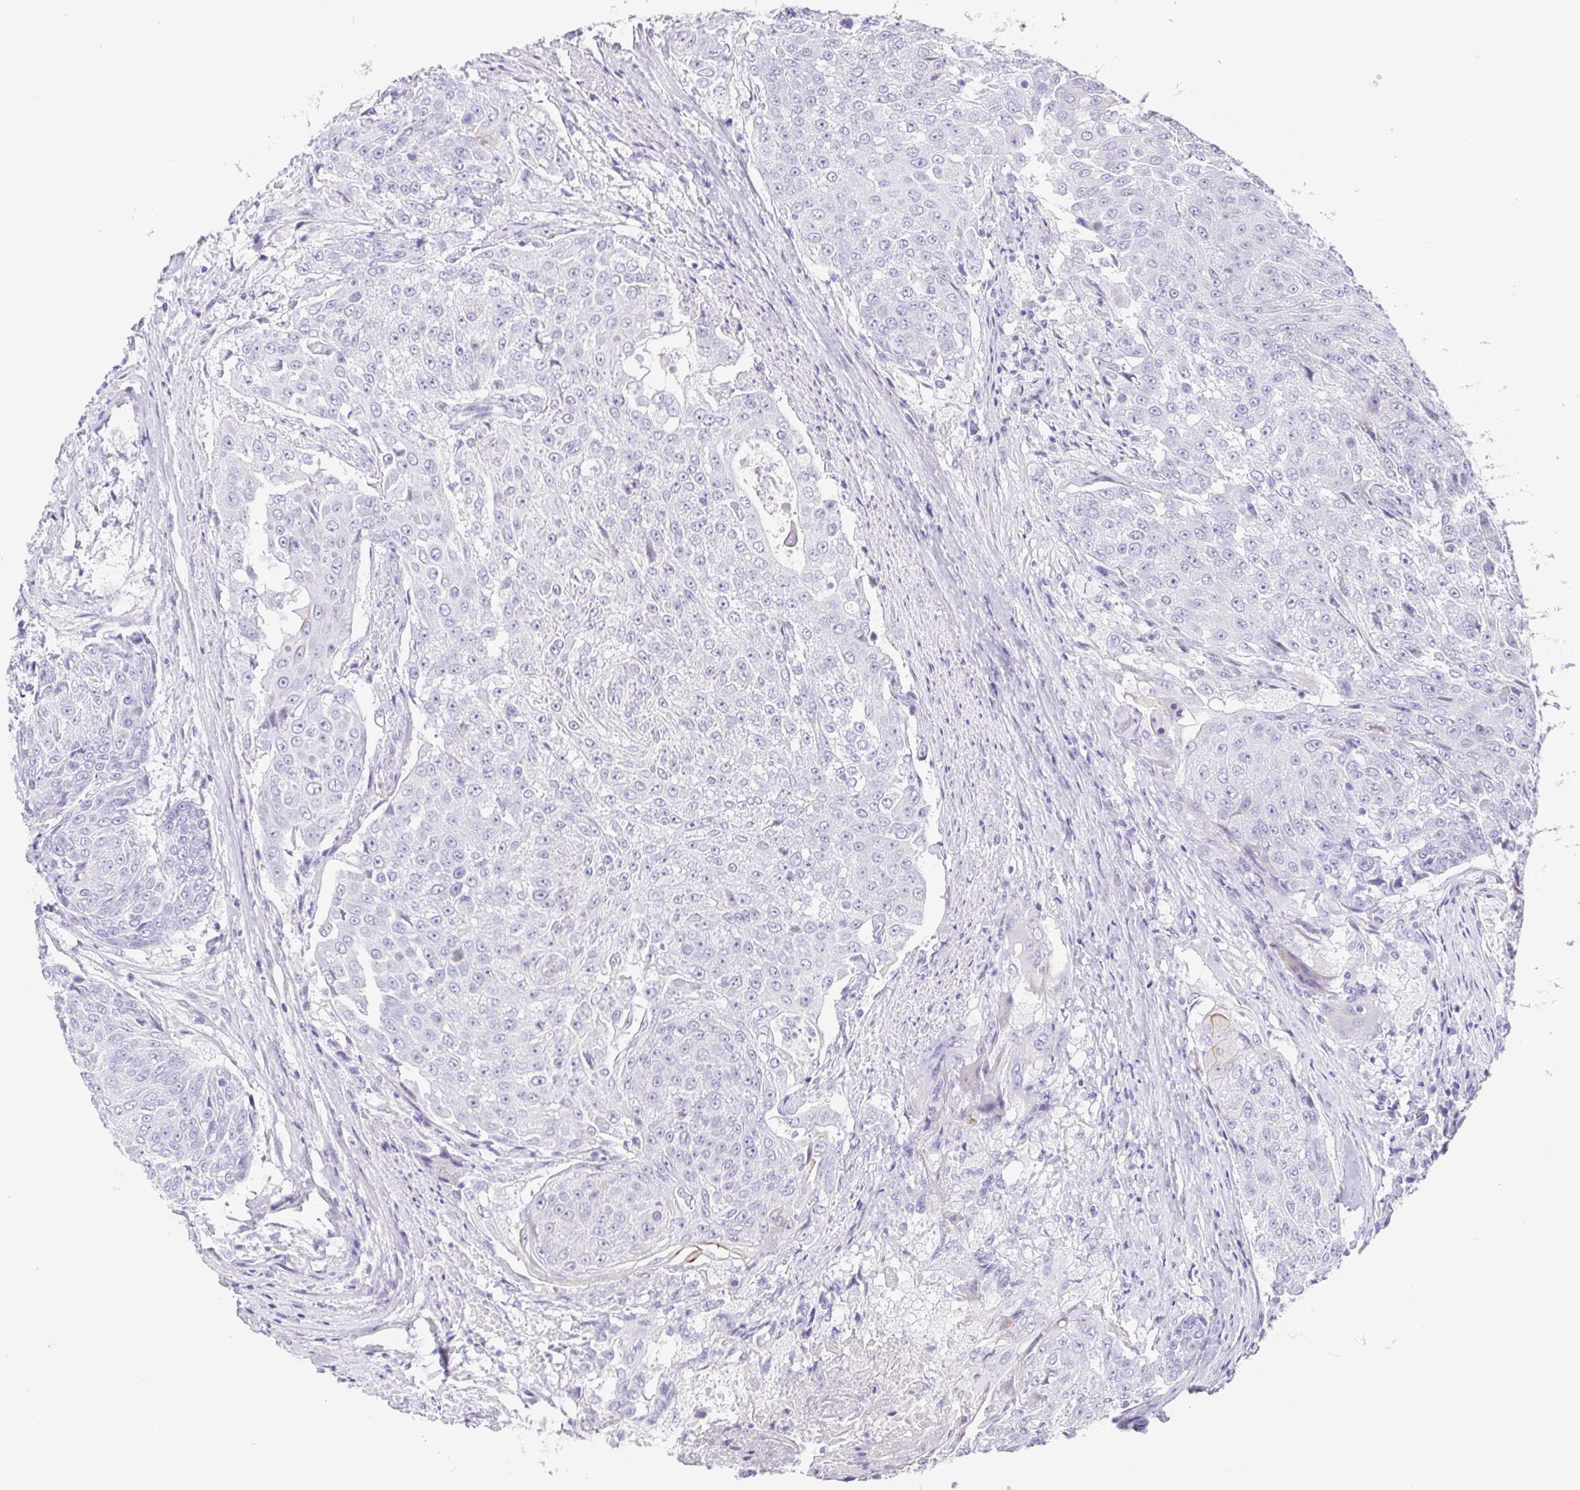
{"staining": {"intensity": "negative", "quantity": "none", "location": "none"}, "tissue": "urothelial cancer", "cell_type": "Tumor cells", "image_type": "cancer", "snomed": [{"axis": "morphology", "description": "Urothelial carcinoma, High grade"}, {"axis": "topography", "description": "Urinary bladder"}], "caption": "High power microscopy image of an IHC photomicrograph of urothelial cancer, revealing no significant expression in tumor cells.", "gene": "HAPLN2", "patient": {"sex": "female", "age": 63}}